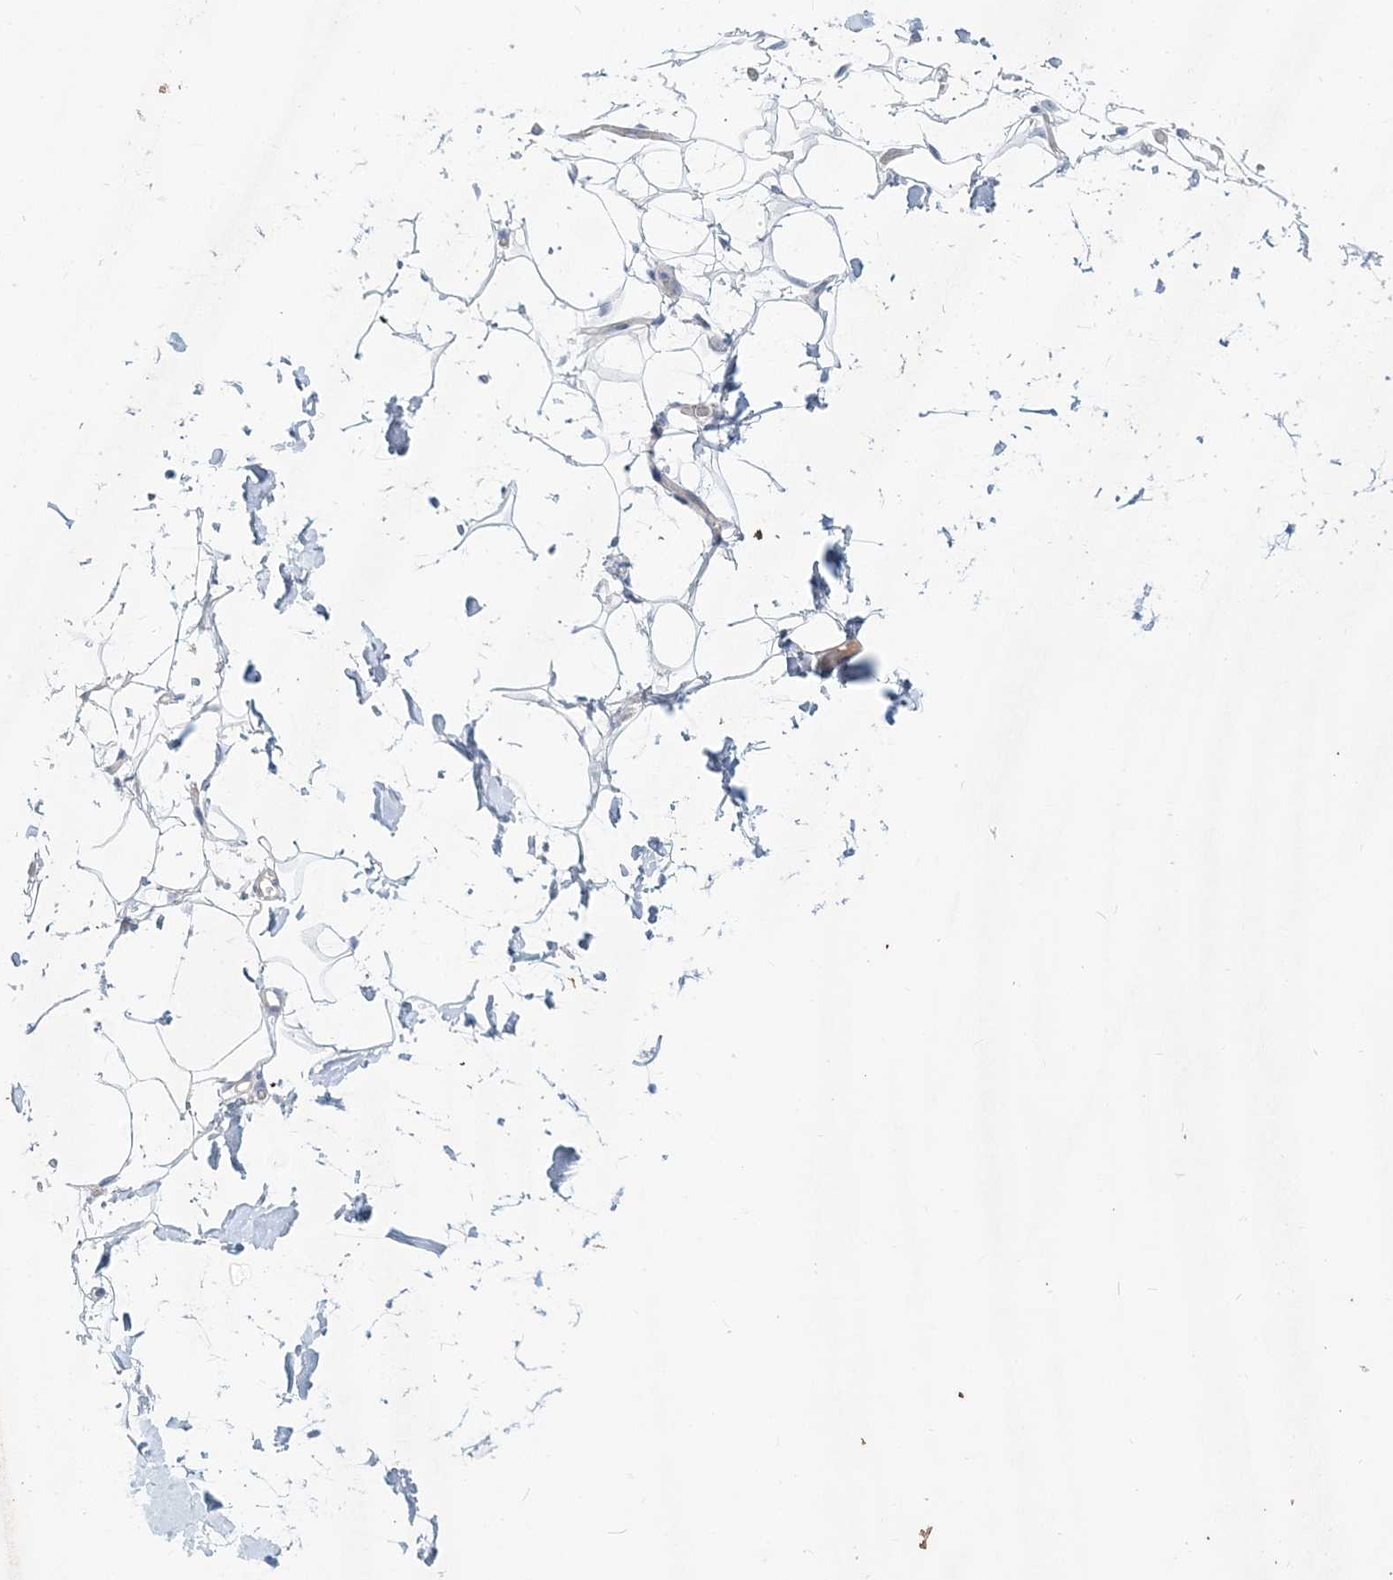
{"staining": {"intensity": "weak", "quantity": ">75%", "location": "cytoplasmic/membranous"}, "tissue": "adipose tissue", "cell_type": "Adipocytes", "image_type": "normal", "snomed": [{"axis": "morphology", "description": "Normal tissue, NOS"}, {"axis": "topography", "description": "Breast"}], "caption": "Protein expression analysis of normal adipose tissue exhibits weak cytoplasmic/membranous positivity in about >75% of adipocytes.", "gene": "DNAH5", "patient": {"sex": "female", "age": 26}}